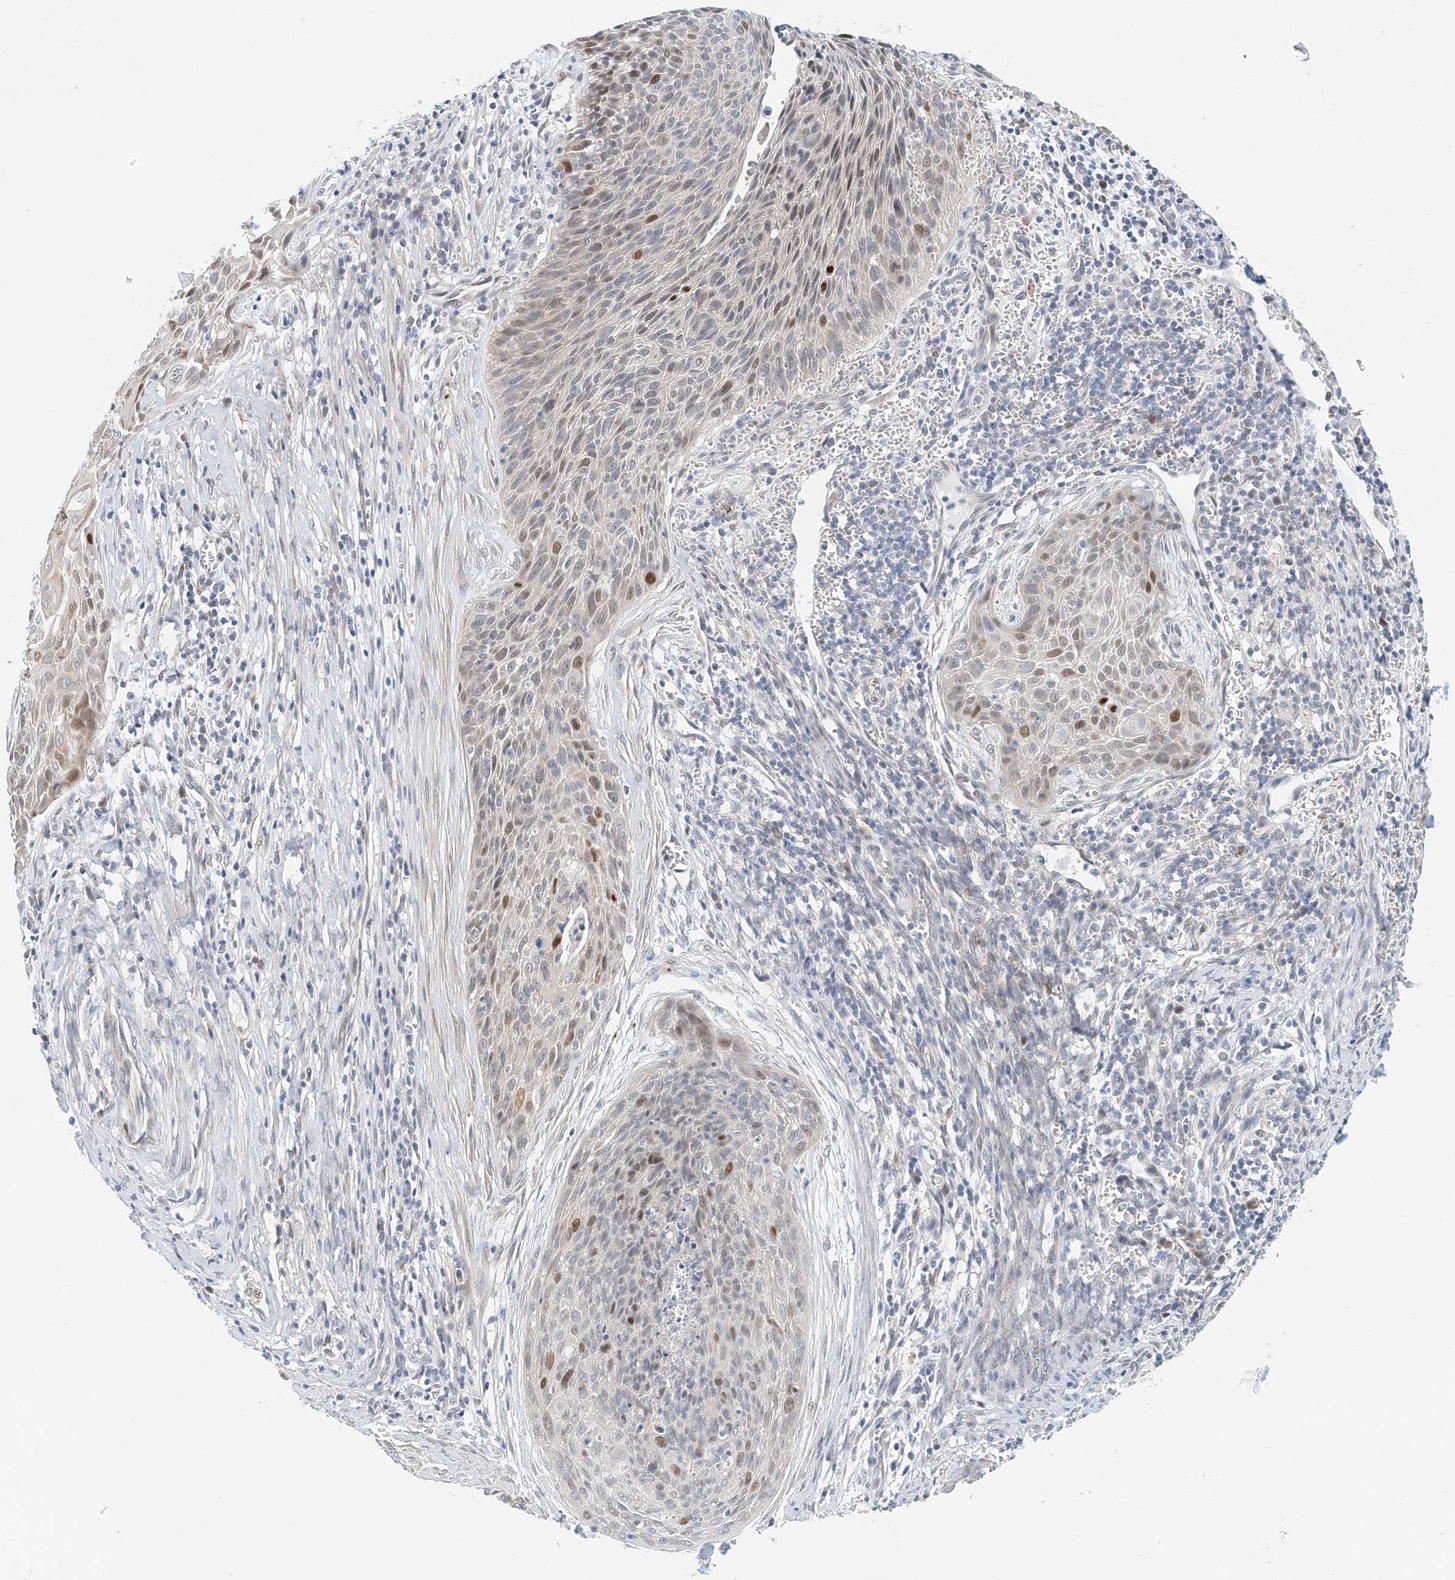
{"staining": {"intensity": "moderate", "quantity": "<25%", "location": "nuclear"}, "tissue": "cervical cancer", "cell_type": "Tumor cells", "image_type": "cancer", "snomed": [{"axis": "morphology", "description": "Squamous cell carcinoma, NOS"}, {"axis": "topography", "description": "Cervix"}], "caption": "There is low levels of moderate nuclear positivity in tumor cells of cervical cancer (squamous cell carcinoma), as demonstrated by immunohistochemical staining (brown color).", "gene": "ARHGAP28", "patient": {"sex": "female", "age": 55}}